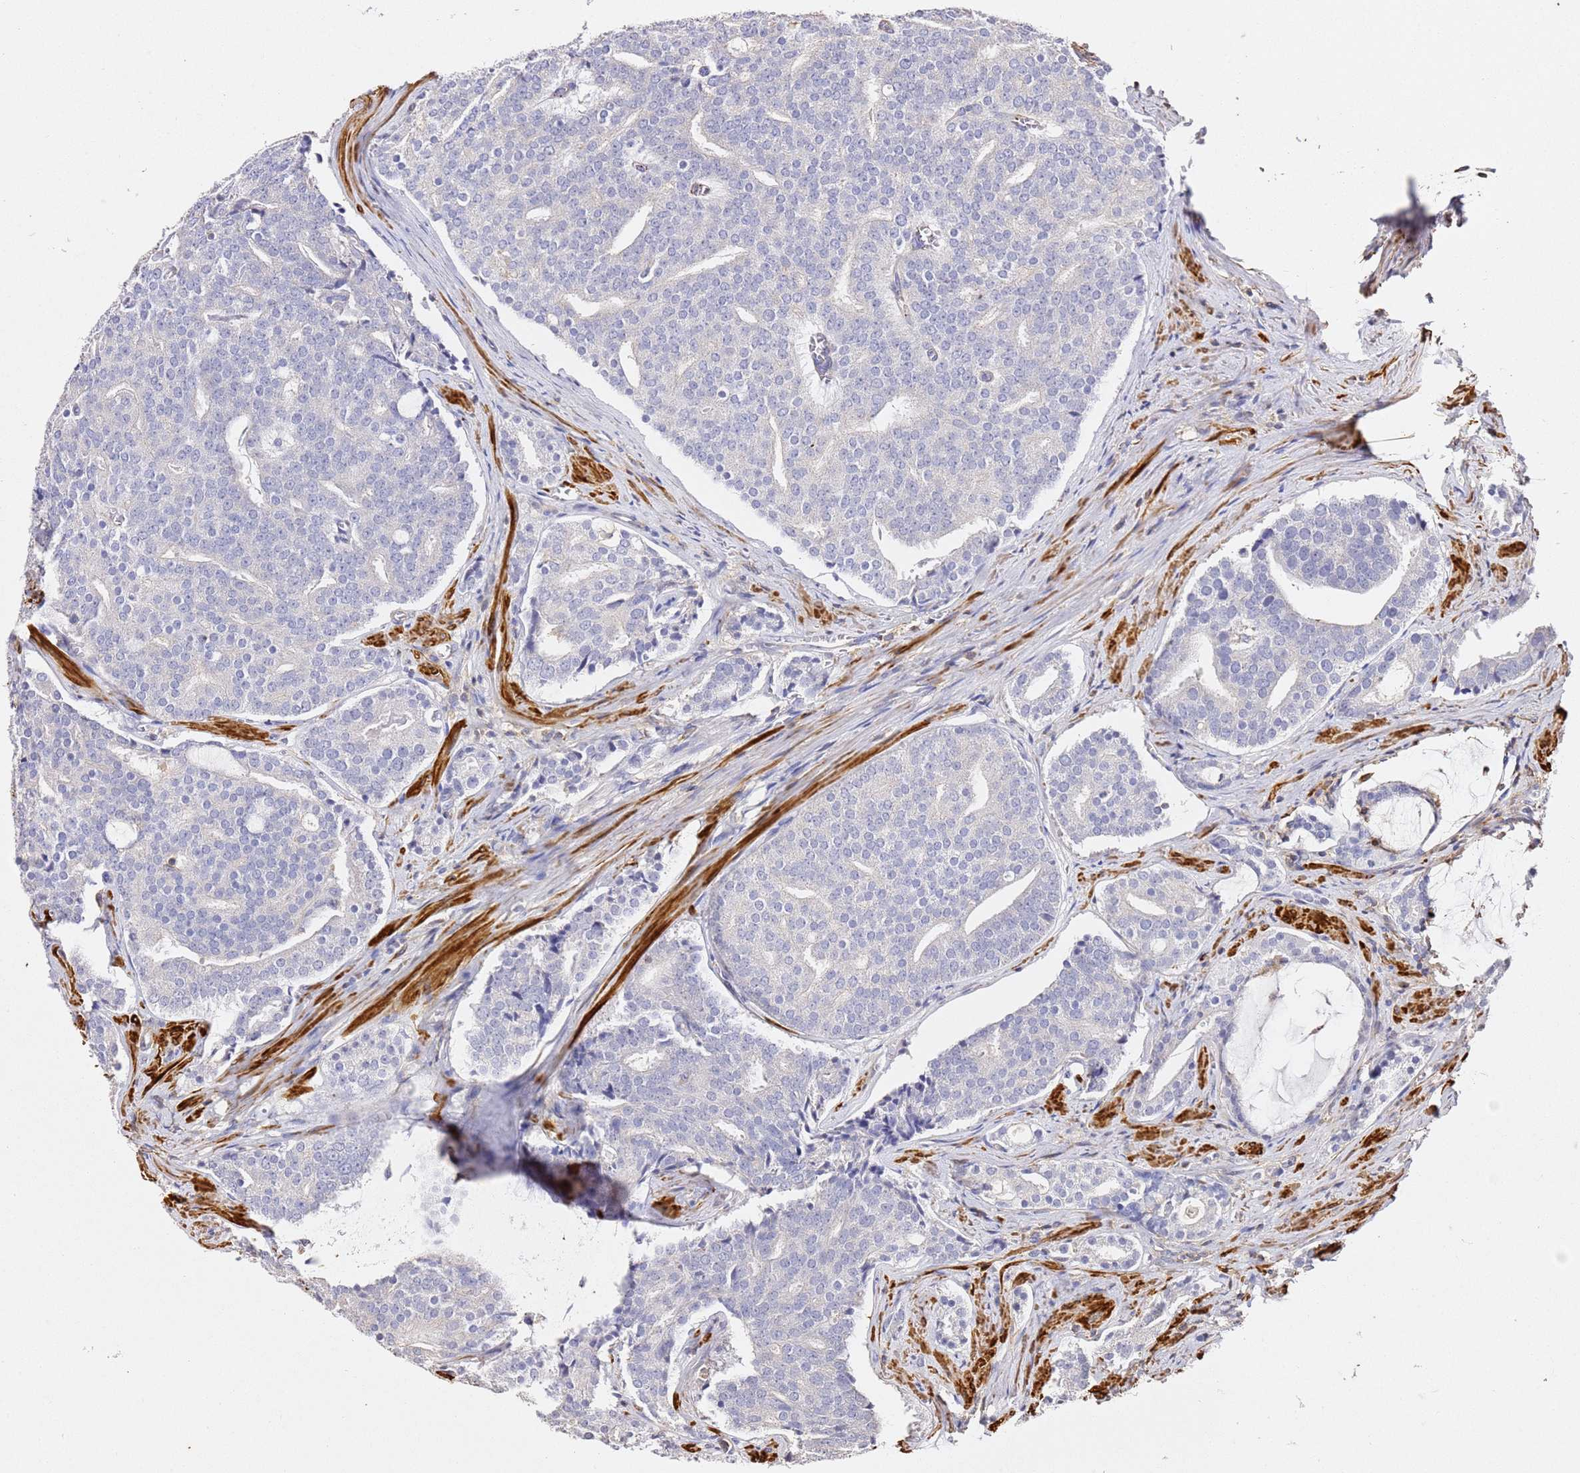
{"staining": {"intensity": "negative", "quantity": "none", "location": "none"}, "tissue": "prostate cancer", "cell_type": "Tumor cells", "image_type": "cancer", "snomed": [{"axis": "morphology", "description": "Adenocarcinoma, High grade"}, {"axis": "topography", "description": "Prostate"}], "caption": "This is an immunohistochemistry (IHC) photomicrograph of human adenocarcinoma (high-grade) (prostate). There is no staining in tumor cells.", "gene": "ZNF671", "patient": {"sex": "male", "age": 55}}